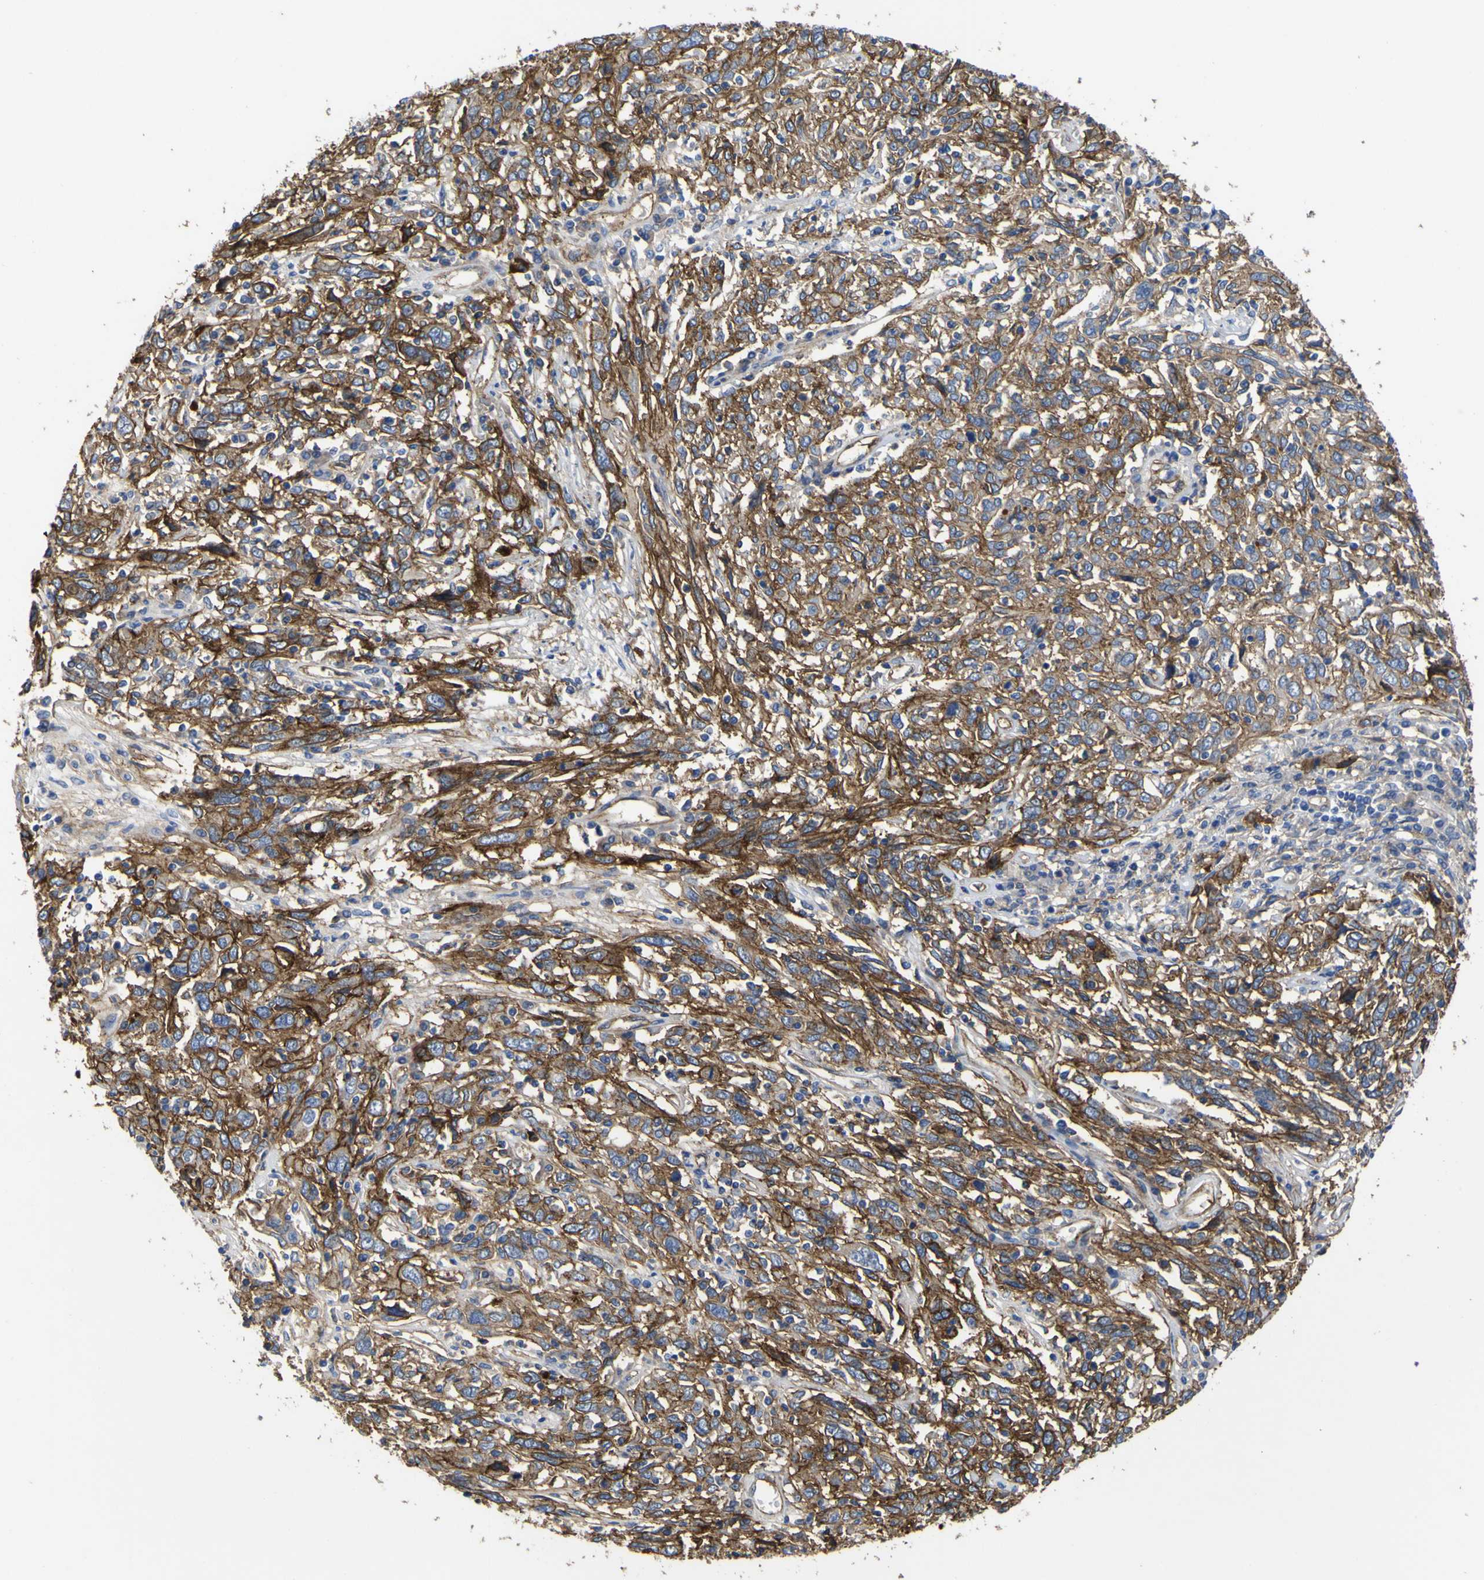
{"staining": {"intensity": "moderate", "quantity": ">75%", "location": "cytoplasmic/membranous"}, "tissue": "cervical cancer", "cell_type": "Tumor cells", "image_type": "cancer", "snomed": [{"axis": "morphology", "description": "Squamous cell carcinoma, NOS"}, {"axis": "topography", "description": "Cervix"}], "caption": "Immunohistochemistry (DAB) staining of human cervical cancer (squamous cell carcinoma) displays moderate cytoplasmic/membranous protein expression in about >75% of tumor cells.", "gene": "CD151", "patient": {"sex": "female", "age": 46}}